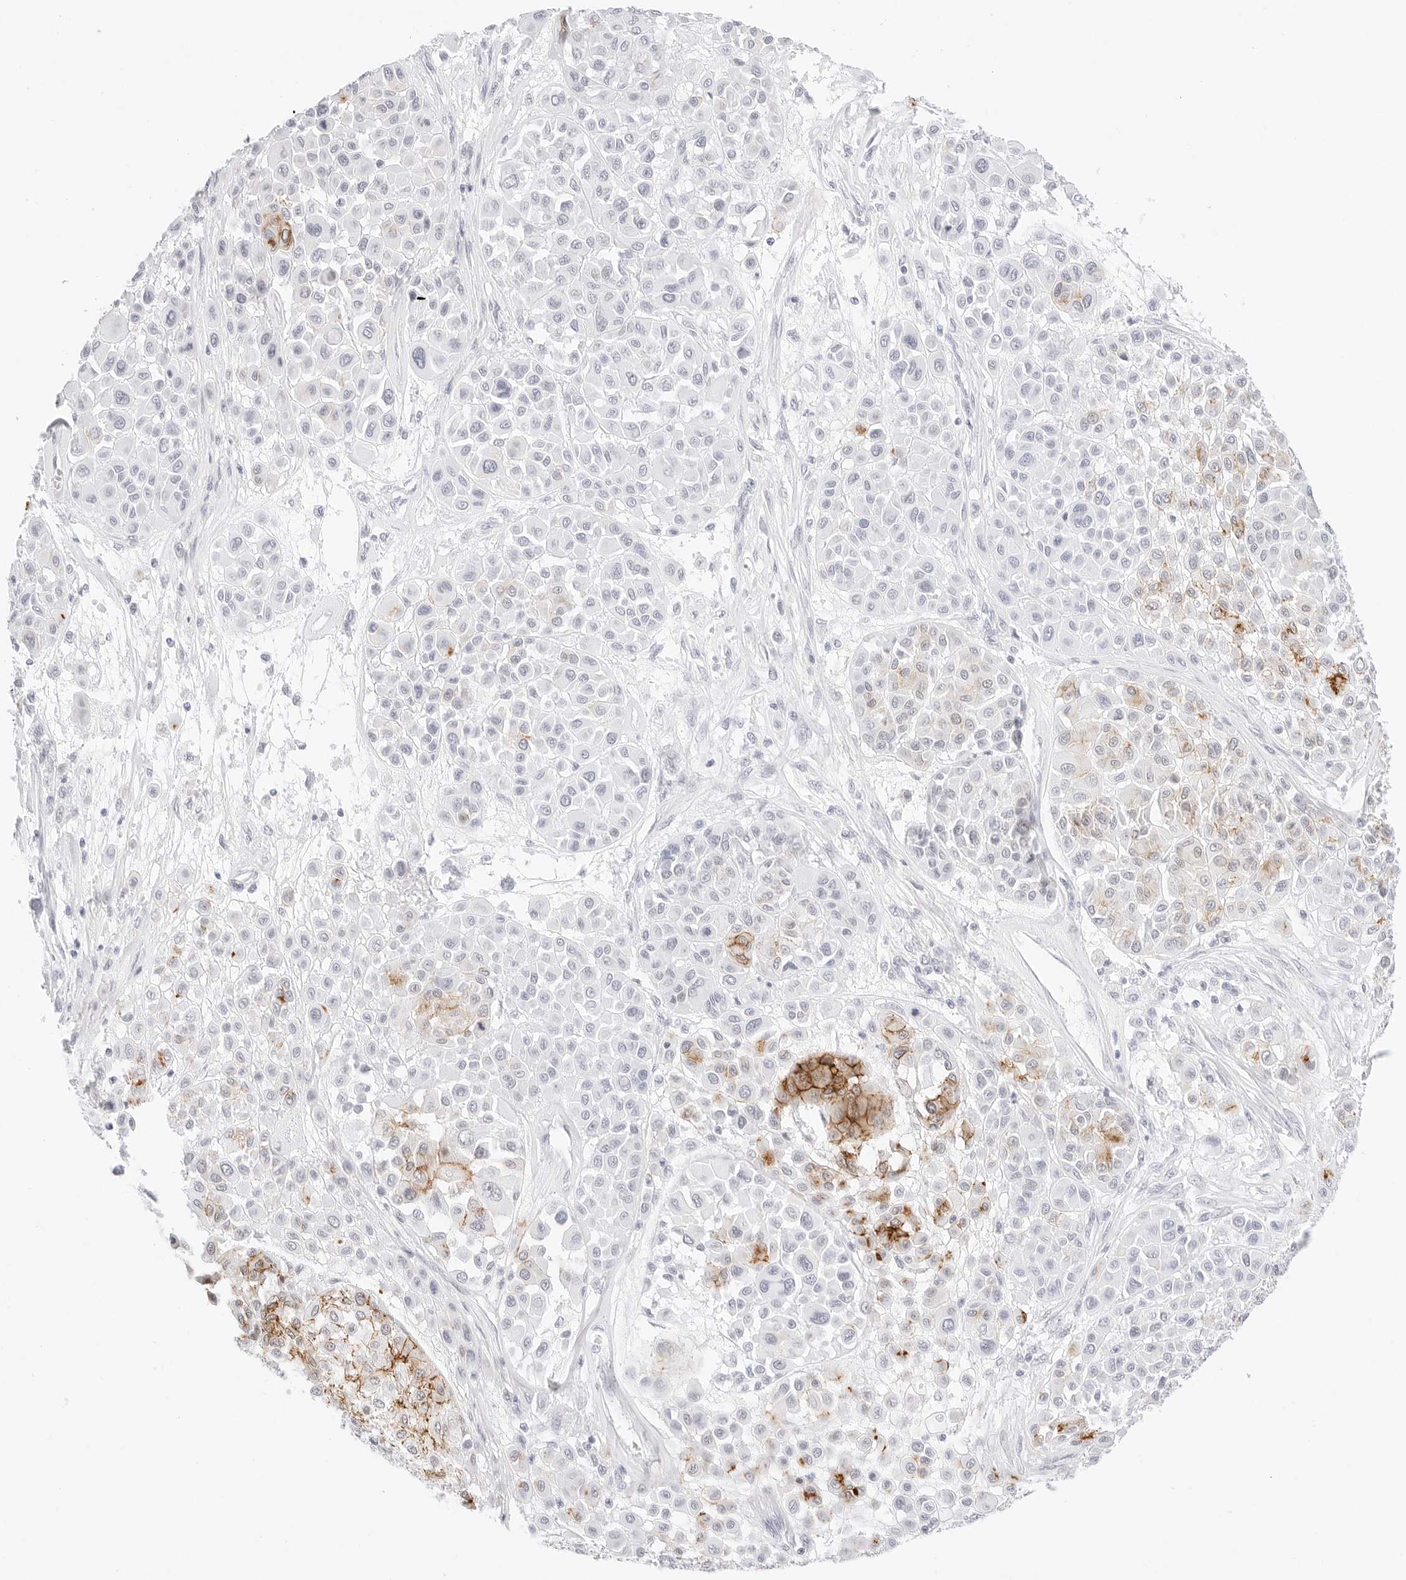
{"staining": {"intensity": "moderate", "quantity": "<25%", "location": "cytoplasmic/membranous"}, "tissue": "melanoma", "cell_type": "Tumor cells", "image_type": "cancer", "snomed": [{"axis": "morphology", "description": "Malignant melanoma, Metastatic site"}, {"axis": "topography", "description": "Soft tissue"}], "caption": "An image of human melanoma stained for a protein shows moderate cytoplasmic/membranous brown staining in tumor cells. The staining is performed using DAB (3,3'-diaminobenzidine) brown chromogen to label protein expression. The nuclei are counter-stained blue using hematoxylin.", "gene": "CDH1", "patient": {"sex": "male", "age": 41}}